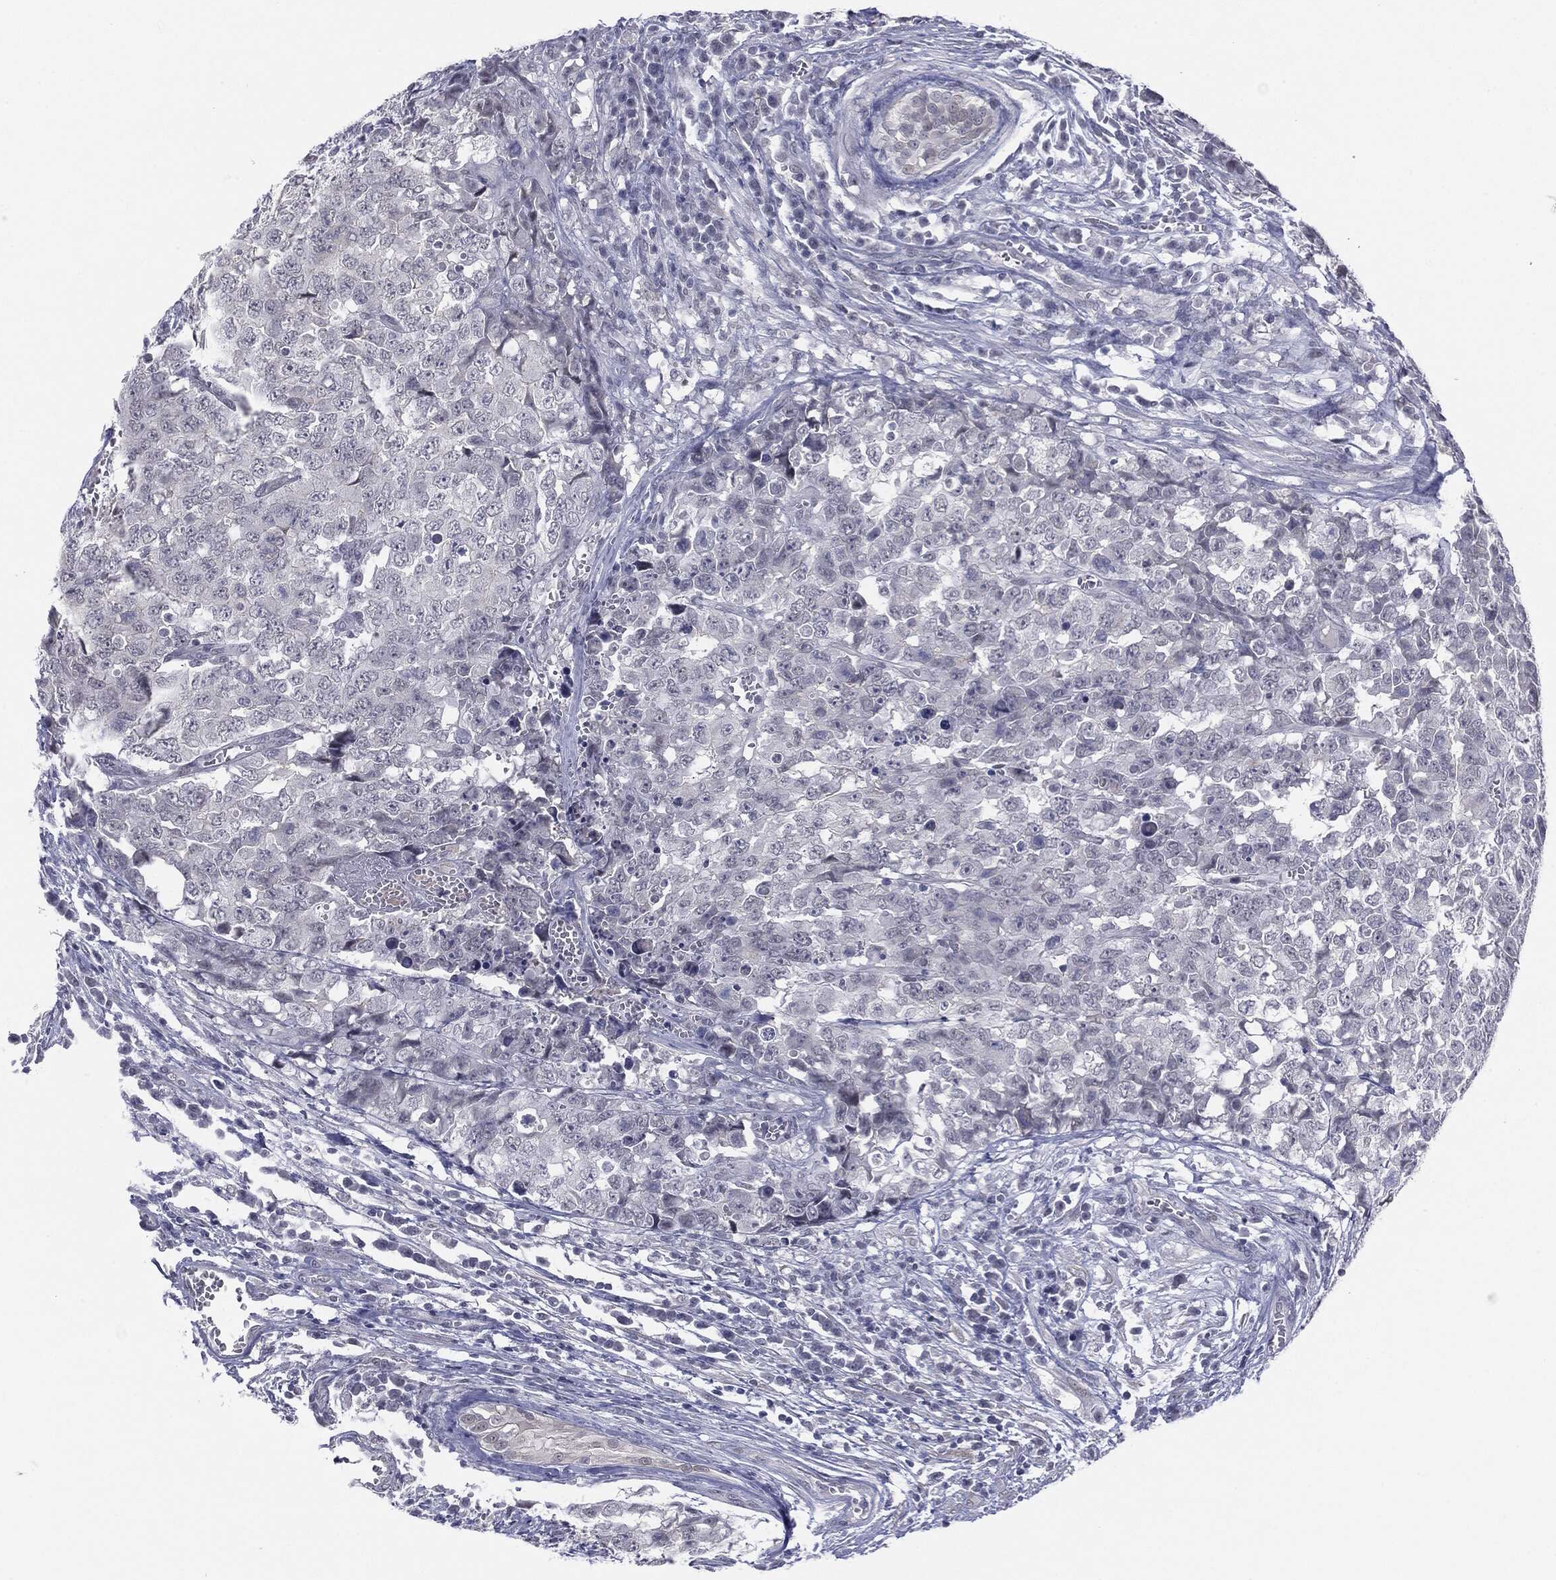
{"staining": {"intensity": "negative", "quantity": "none", "location": "none"}, "tissue": "testis cancer", "cell_type": "Tumor cells", "image_type": "cancer", "snomed": [{"axis": "morphology", "description": "Carcinoma, Embryonal, NOS"}, {"axis": "topography", "description": "Testis"}], "caption": "Immunohistochemistry histopathology image of neoplastic tissue: human testis cancer stained with DAB exhibits no significant protein staining in tumor cells.", "gene": "SLC5A5", "patient": {"sex": "male", "age": 23}}